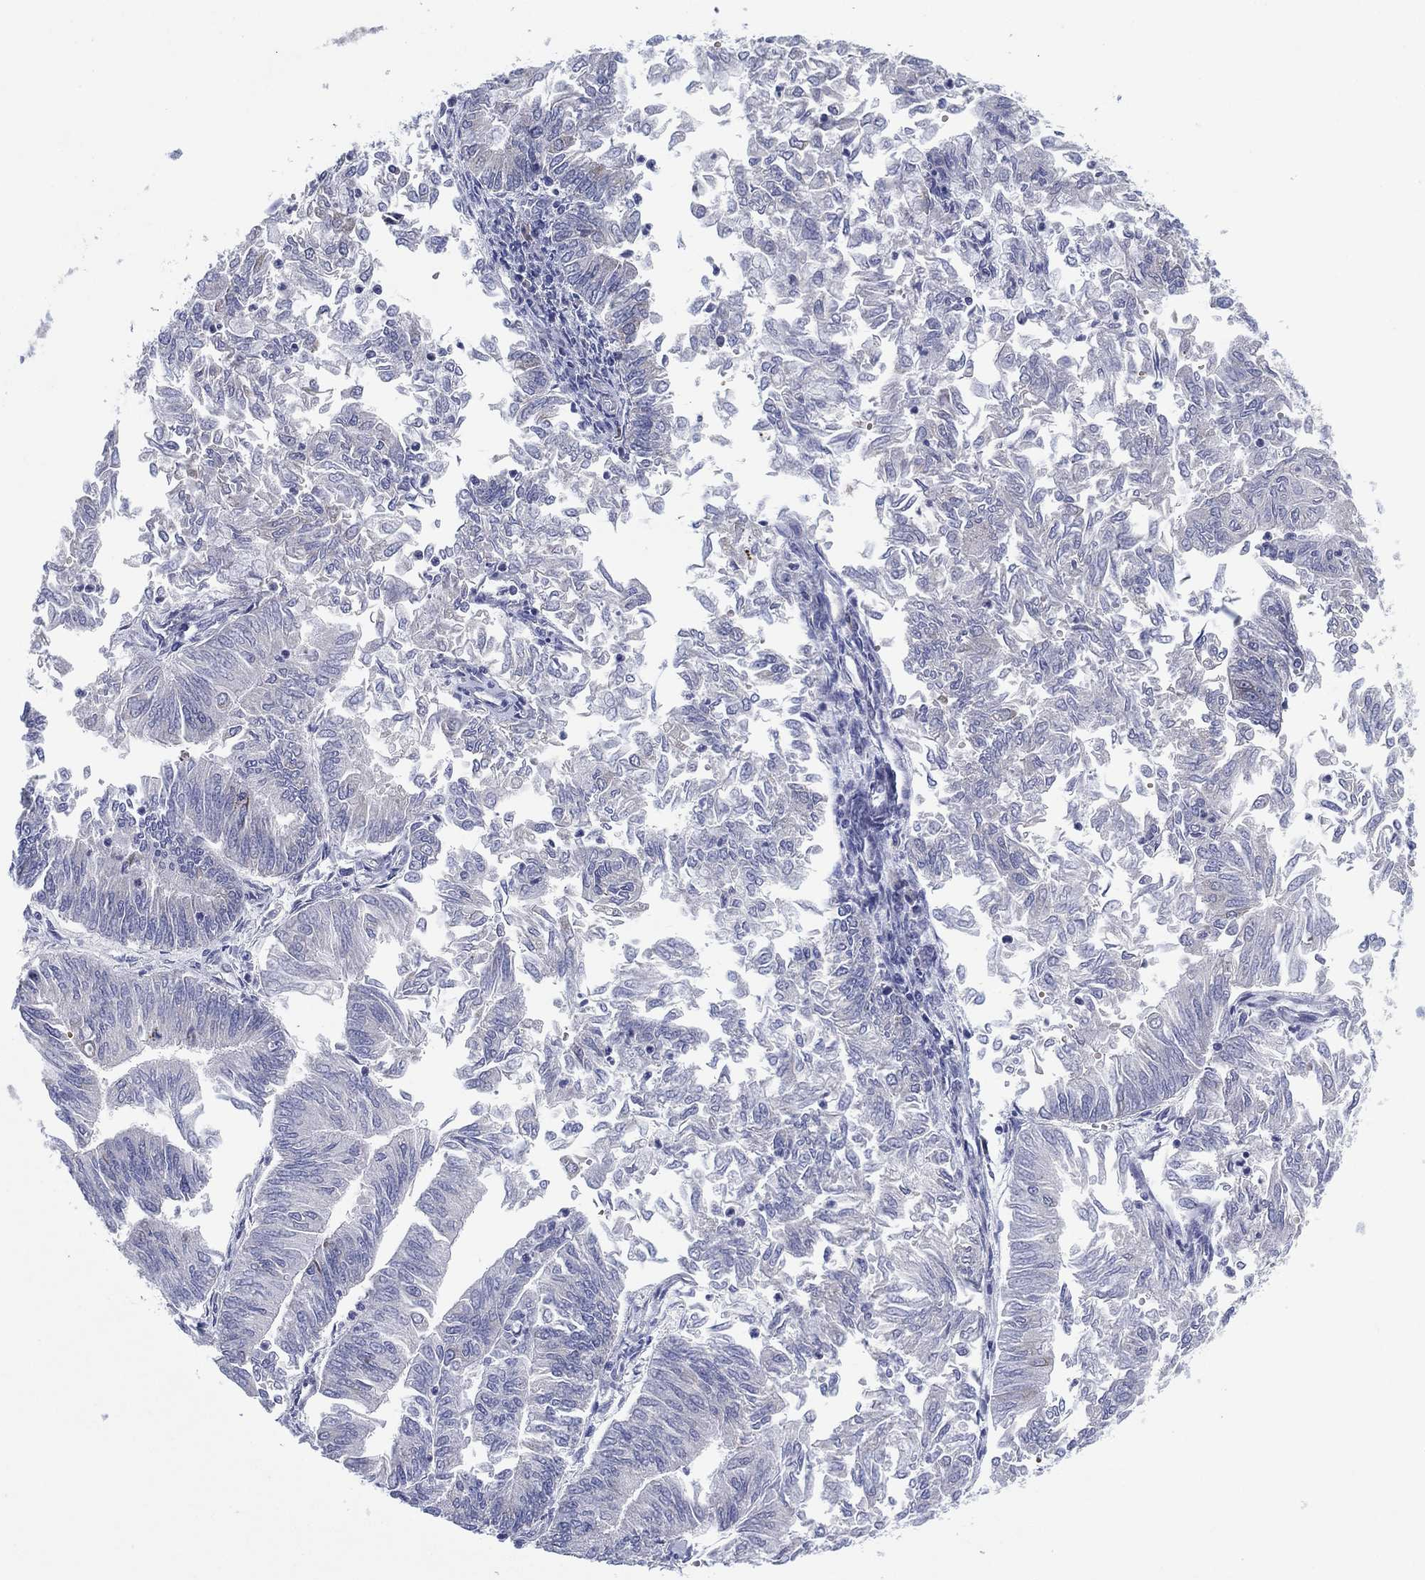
{"staining": {"intensity": "negative", "quantity": "none", "location": "none"}, "tissue": "endometrial cancer", "cell_type": "Tumor cells", "image_type": "cancer", "snomed": [{"axis": "morphology", "description": "Adenocarcinoma, NOS"}, {"axis": "topography", "description": "Endometrium"}], "caption": "Tumor cells show no significant protein expression in adenocarcinoma (endometrial).", "gene": "HEATR4", "patient": {"sex": "female", "age": 59}}